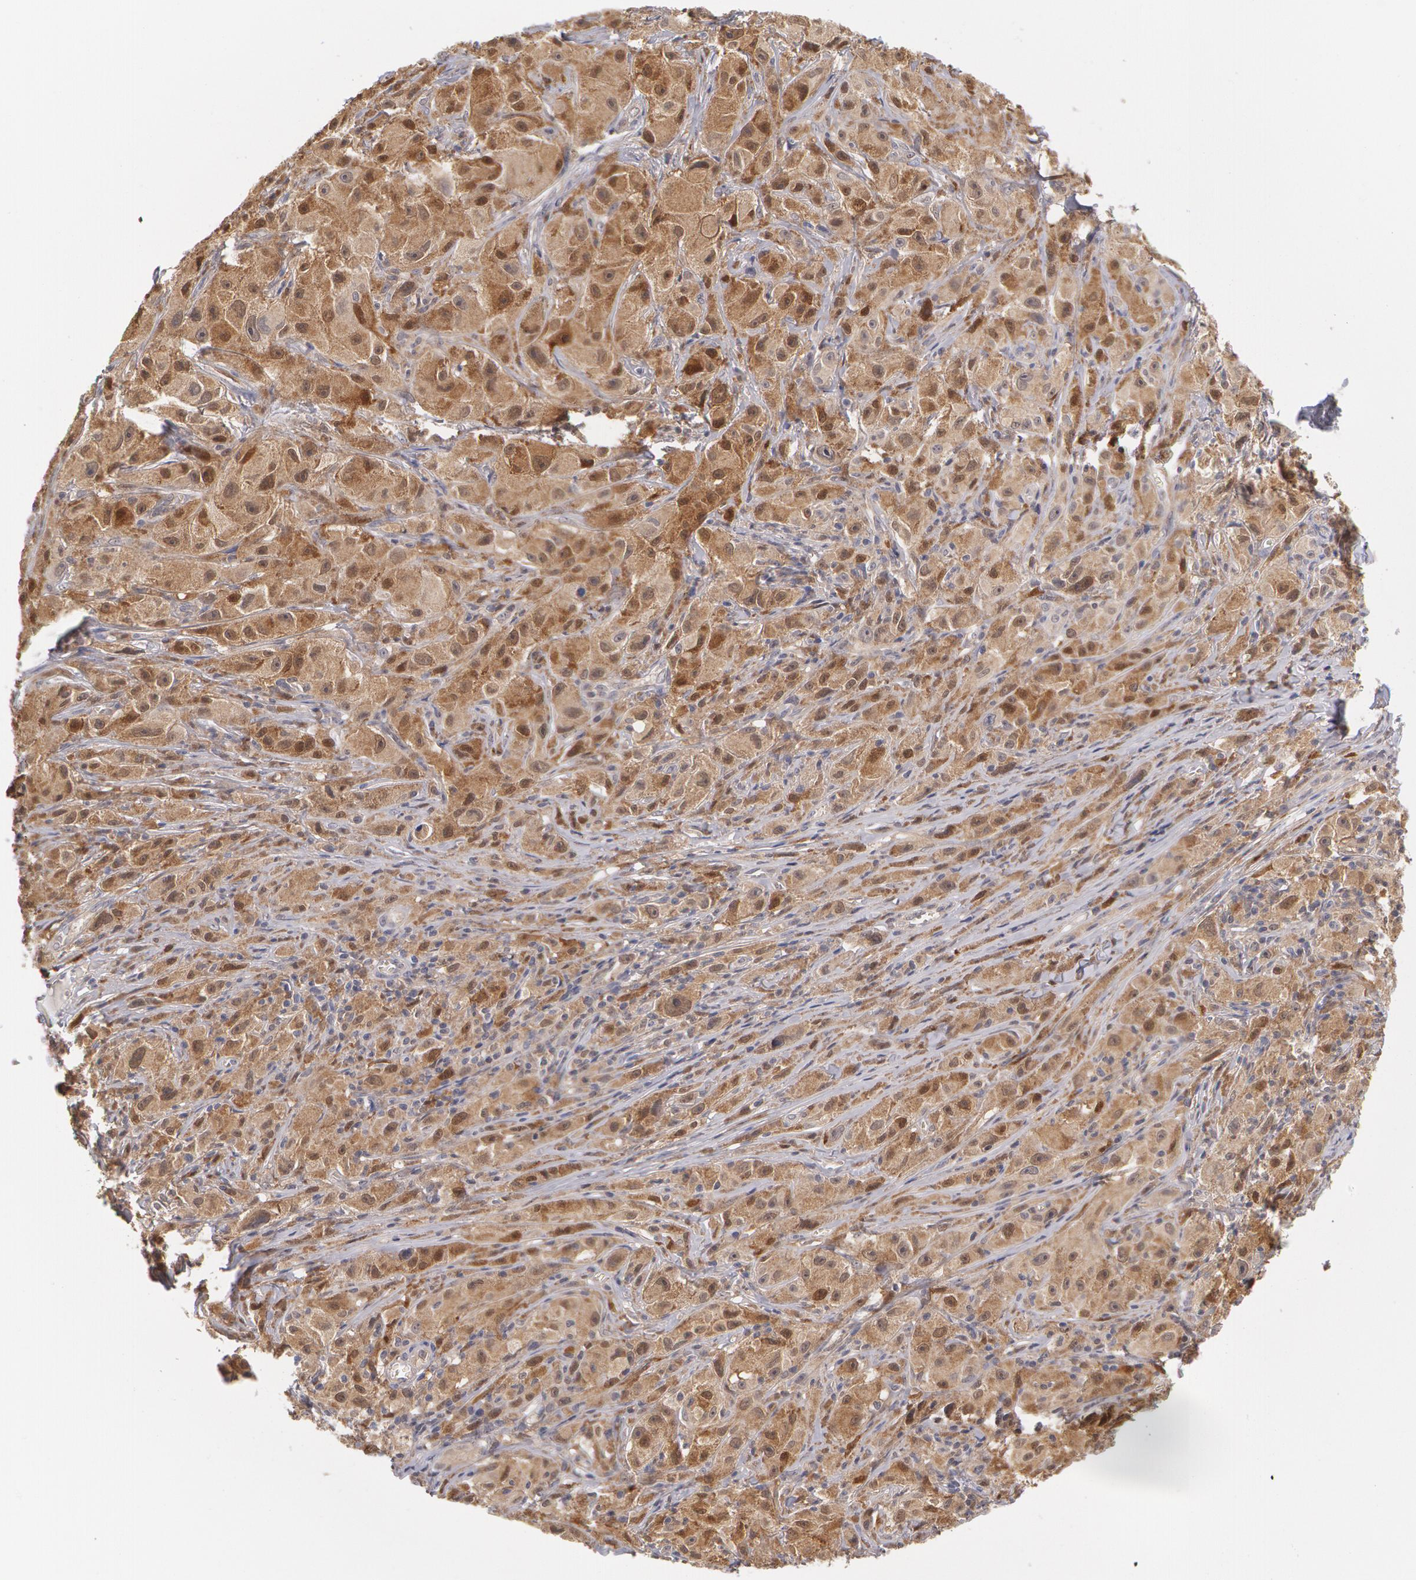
{"staining": {"intensity": "moderate", "quantity": "25%-75%", "location": "cytoplasmic/membranous,nuclear"}, "tissue": "melanoma", "cell_type": "Tumor cells", "image_type": "cancer", "snomed": [{"axis": "morphology", "description": "Malignant melanoma, NOS"}, {"axis": "topography", "description": "Skin"}], "caption": "IHC photomicrograph of neoplastic tissue: human malignant melanoma stained using immunohistochemistry shows medium levels of moderate protein expression localized specifically in the cytoplasmic/membranous and nuclear of tumor cells, appearing as a cytoplasmic/membranous and nuclear brown color.", "gene": "TXNRD1", "patient": {"sex": "male", "age": 56}}